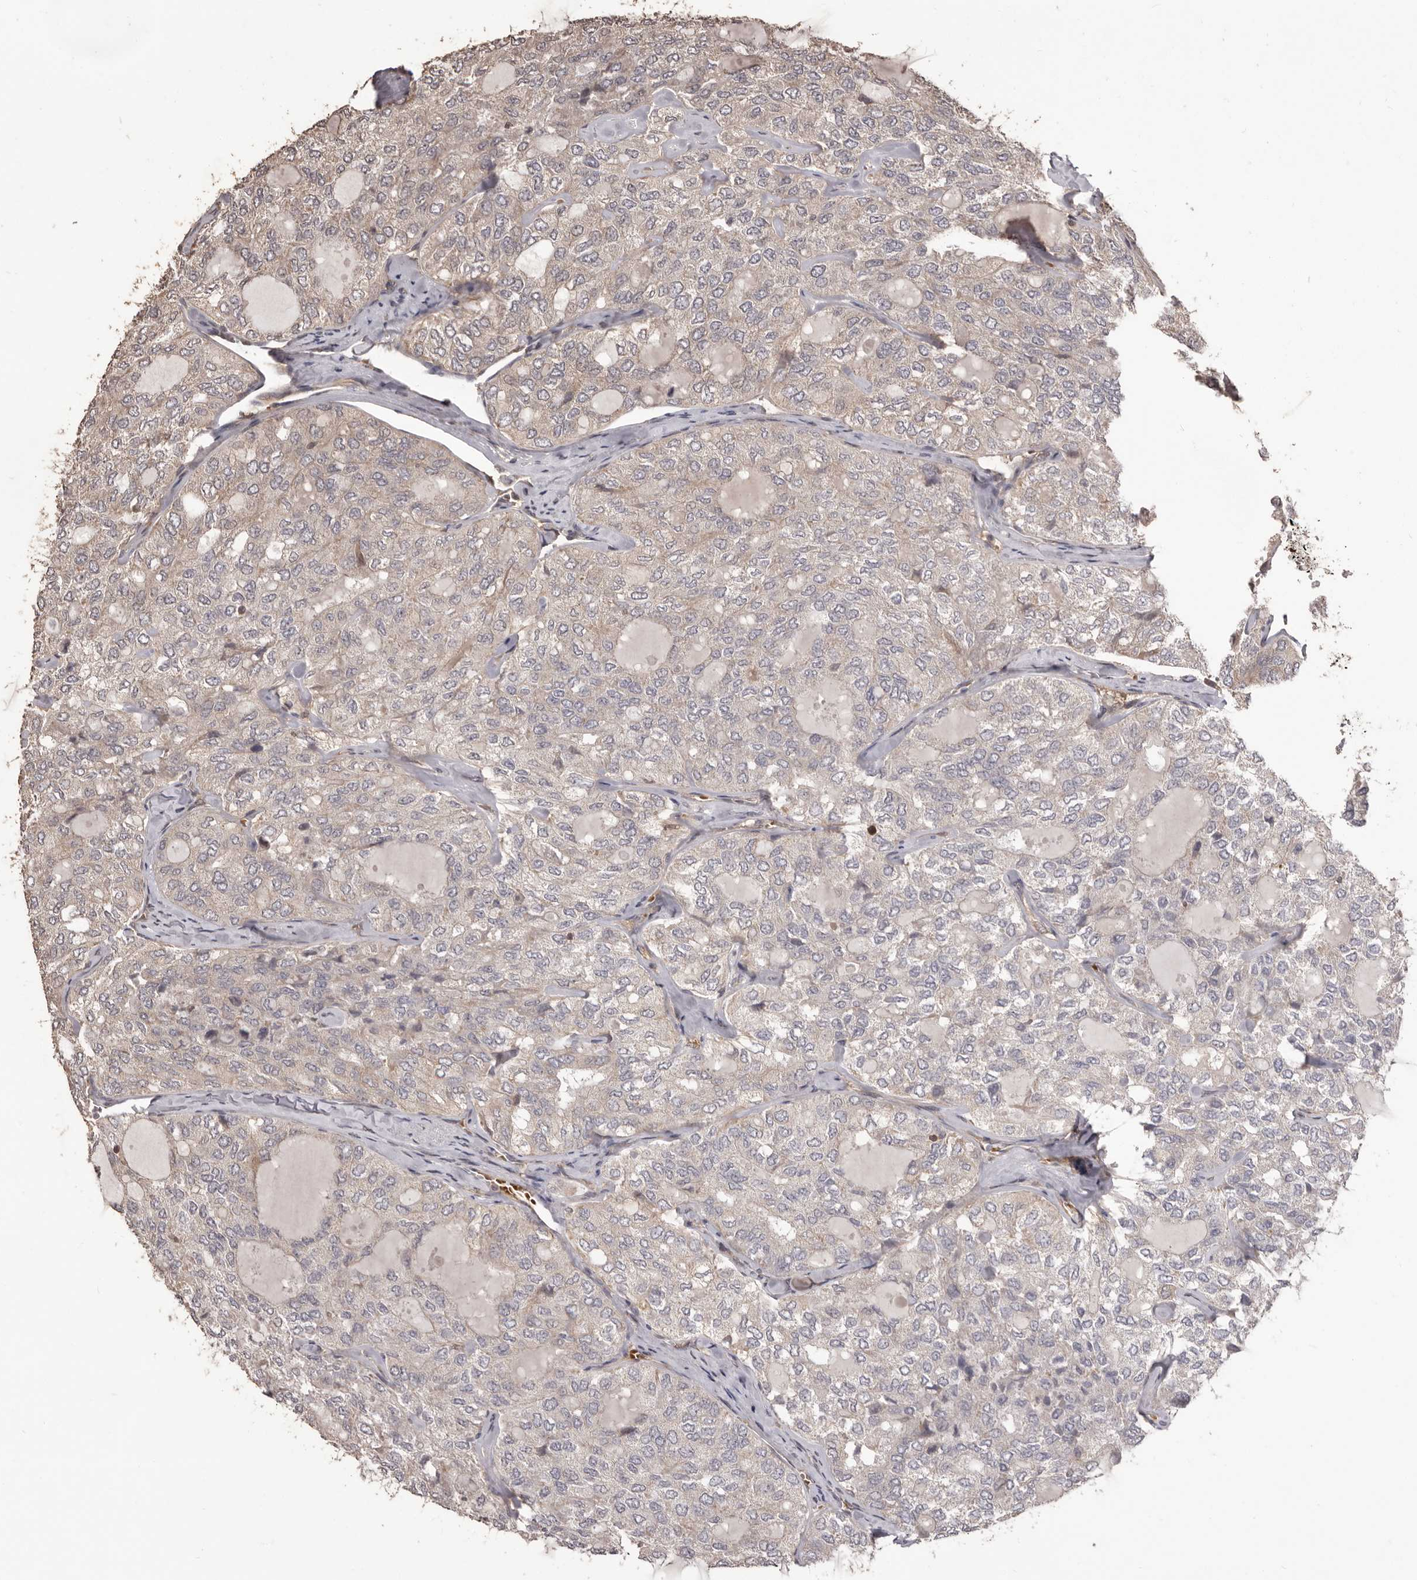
{"staining": {"intensity": "weak", "quantity": "25%-75%", "location": "cytoplasmic/membranous"}, "tissue": "thyroid cancer", "cell_type": "Tumor cells", "image_type": "cancer", "snomed": [{"axis": "morphology", "description": "Follicular adenoma carcinoma, NOS"}, {"axis": "topography", "description": "Thyroid gland"}], "caption": "A high-resolution histopathology image shows immunohistochemistry (IHC) staining of thyroid cancer, which shows weak cytoplasmic/membranous staining in about 25%-75% of tumor cells.", "gene": "QRSL1", "patient": {"sex": "male", "age": 75}}